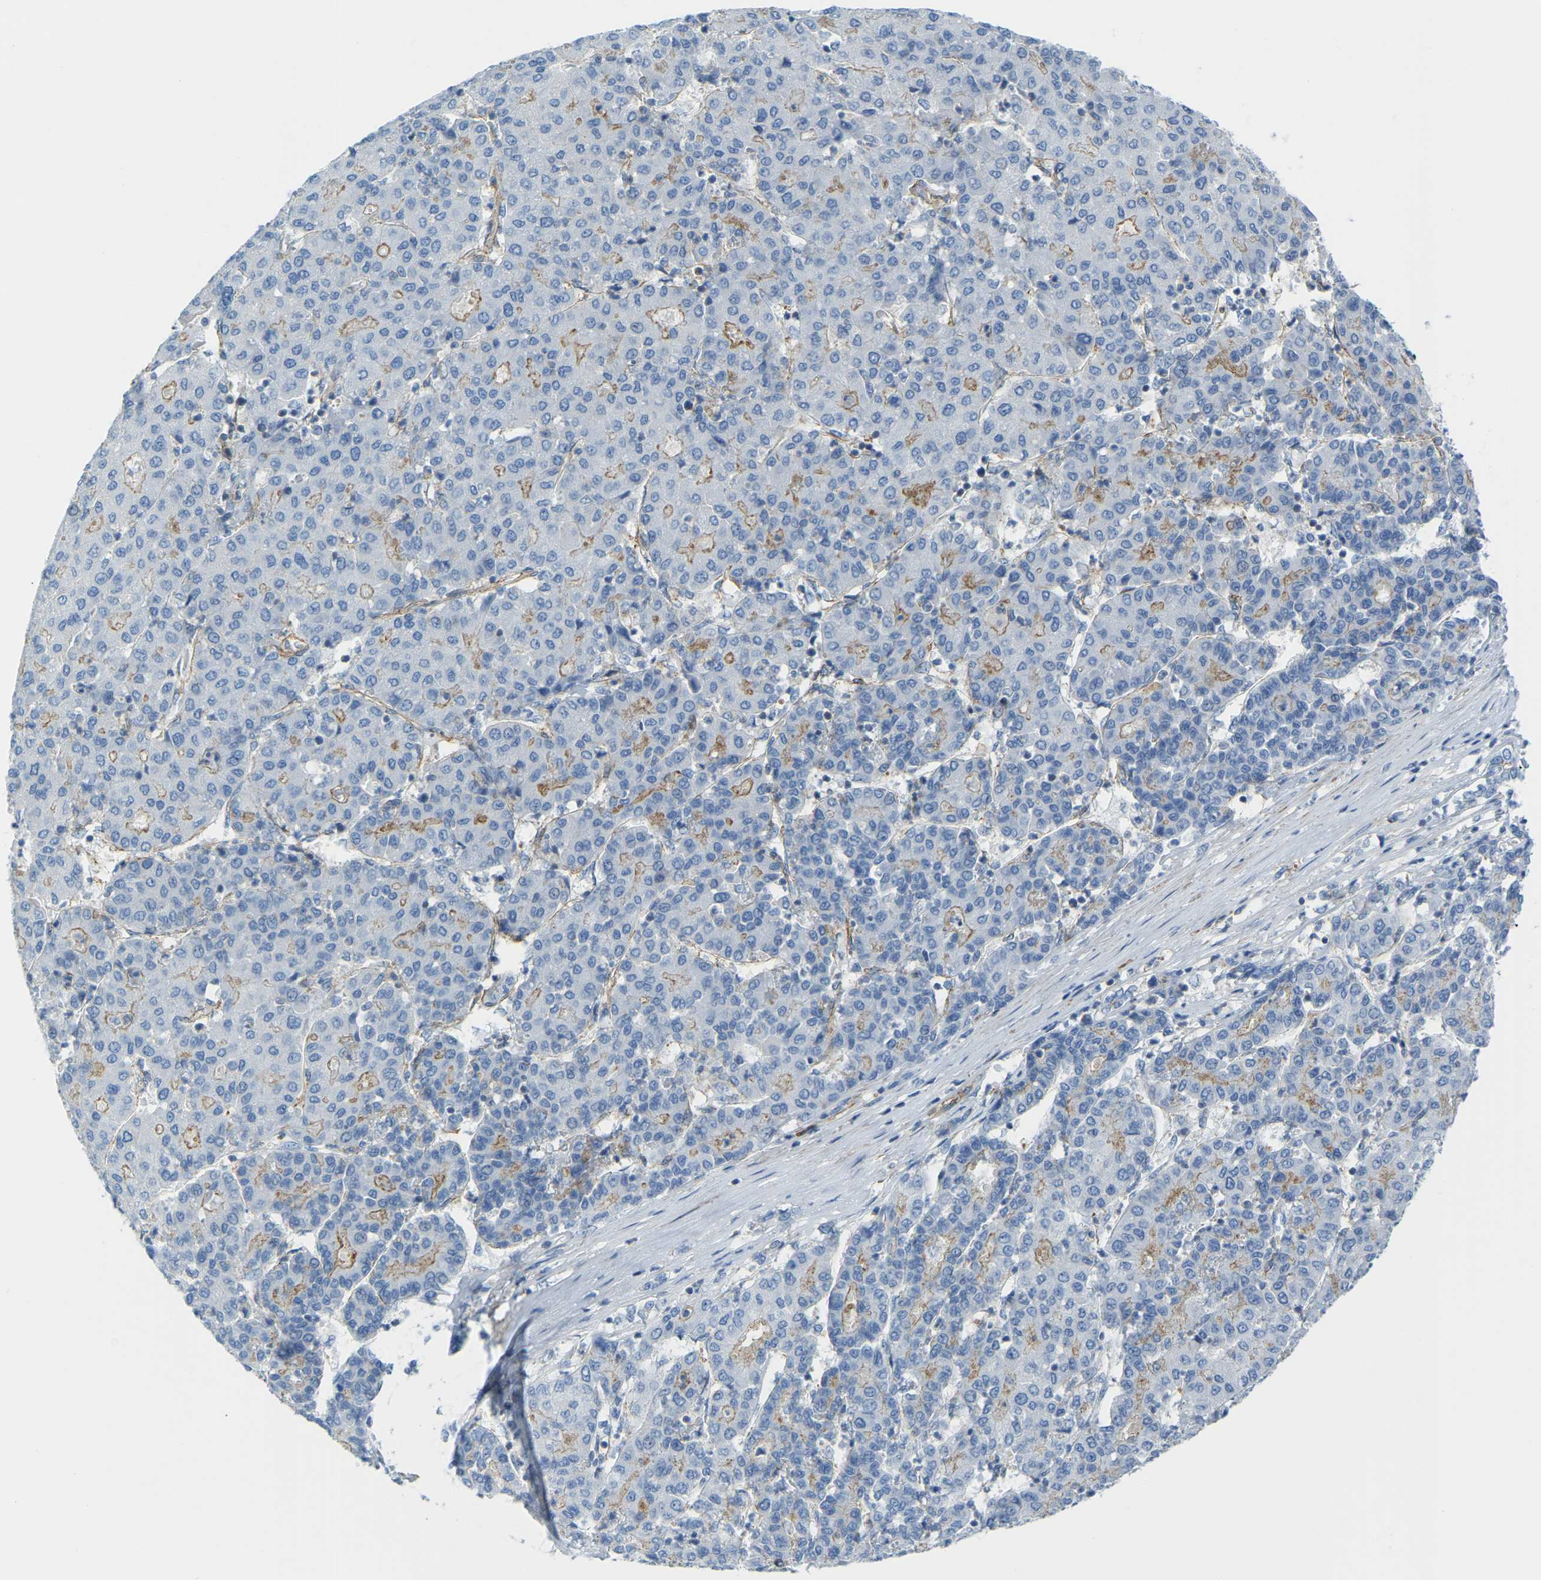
{"staining": {"intensity": "weak", "quantity": "<25%", "location": "cytoplasmic/membranous"}, "tissue": "liver cancer", "cell_type": "Tumor cells", "image_type": "cancer", "snomed": [{"axis": "morphology", "description": "Carcinoma, Hepatocellular, NOS"}, {"axis": "topography", "description": "Liver"}], "caption": "IHC of liver cancer (hepatocellular carcinoma) demonstrates no staining in tumor cells.", "gene": "MYL3", "patient": {"sex": "male", "age": 65}}